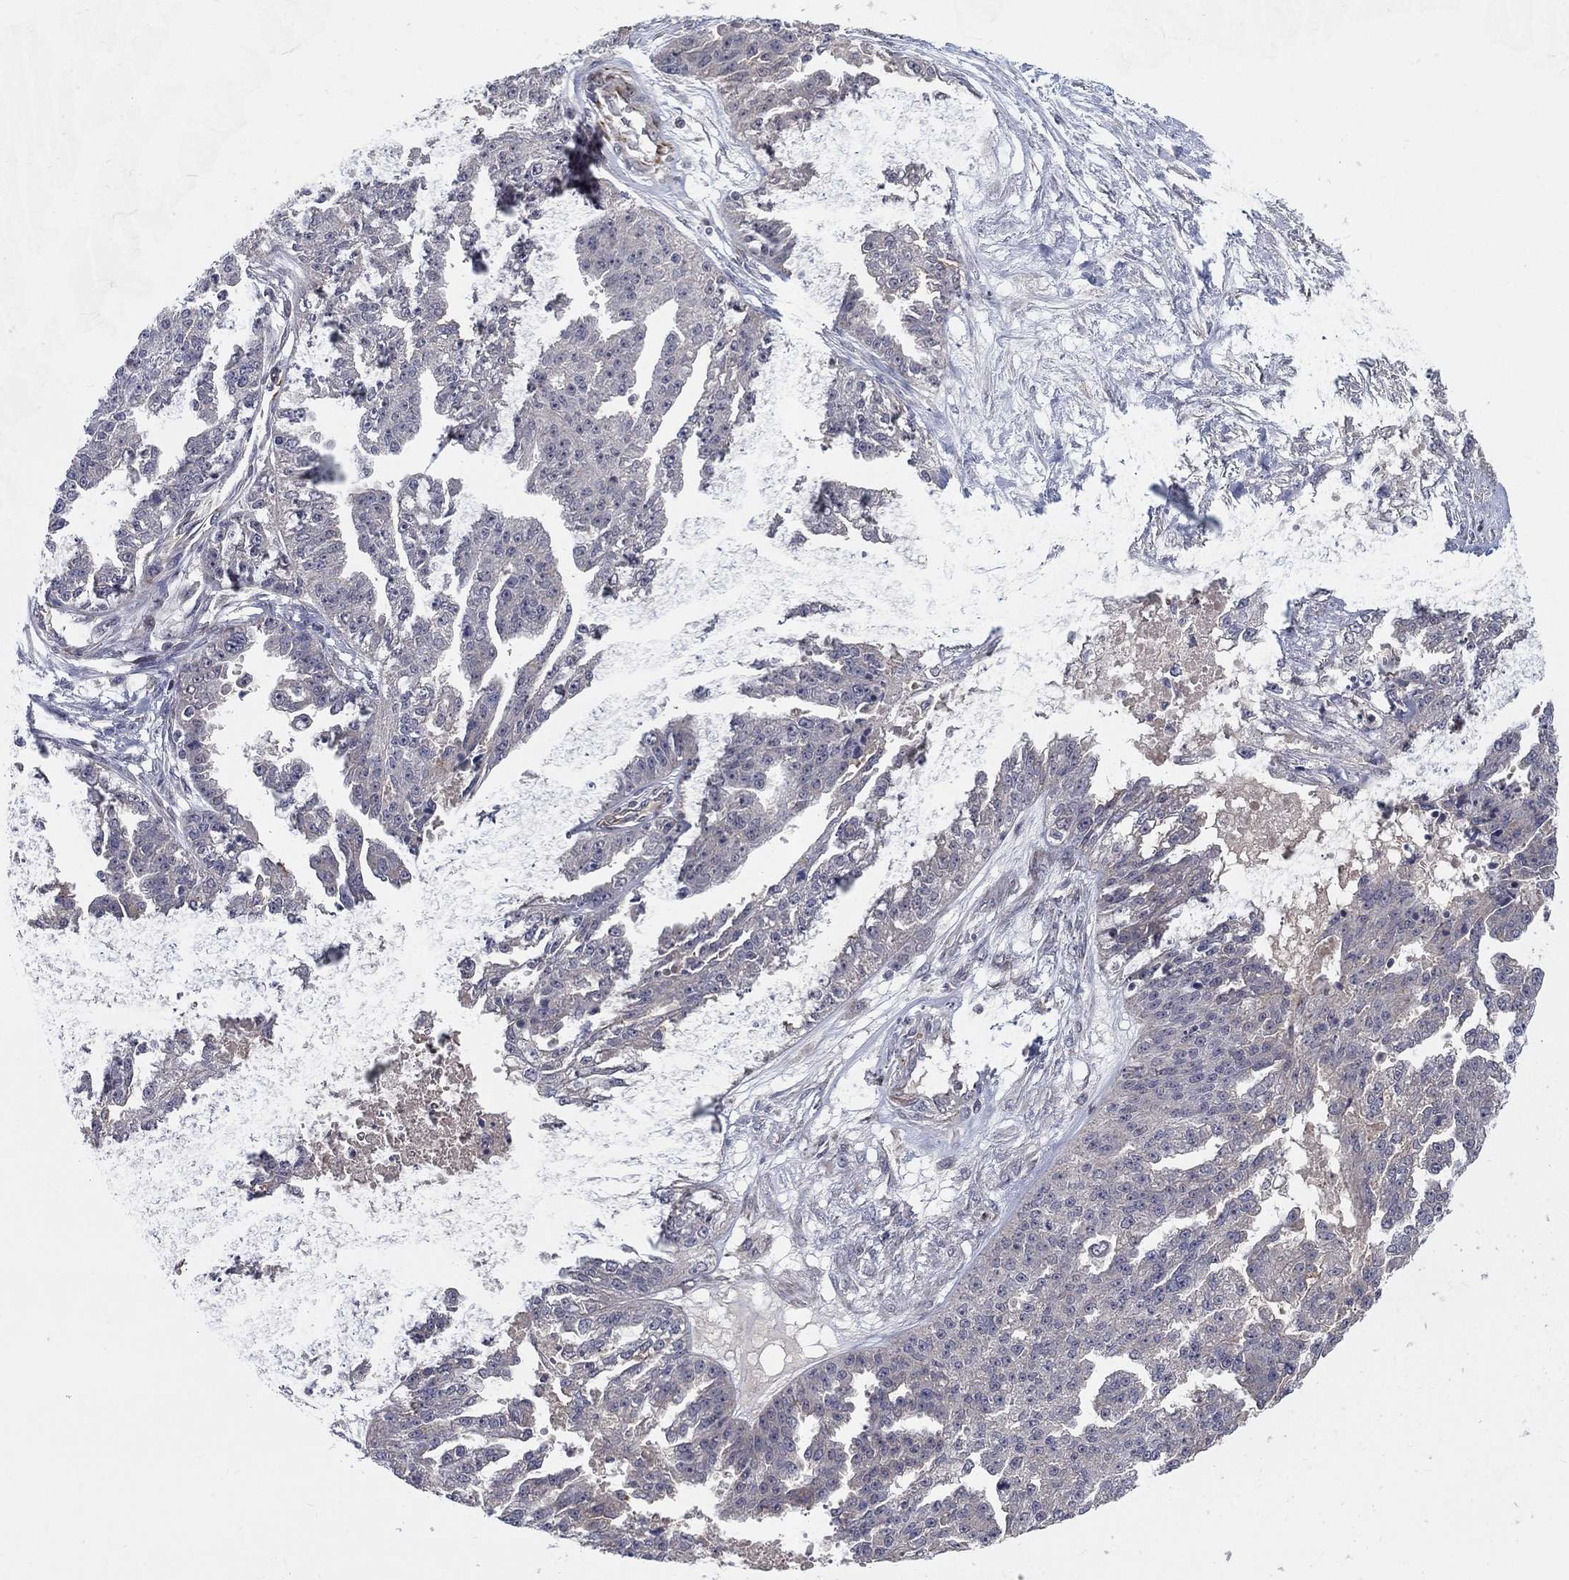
{"staining": {"intensity": "negative", "quantity": "none", "location": "none"}, "tissue": "ovarian cancer", "cell_type": "Tumor cells", "image_type": "cancer", "snomed": [{"axis": "morphology", "description": "Cystadenocarcinoma, serous, NOS"}, {"axis": "topography", "description": "Ovary"}], "caption": "An immunohistochemistry histopathology image of ovarian cancer is shown. There is no staining in tumor cells of ovarian cancer.", "gene": "MSRA", "patient": {"sex": "female", "age": 58}}